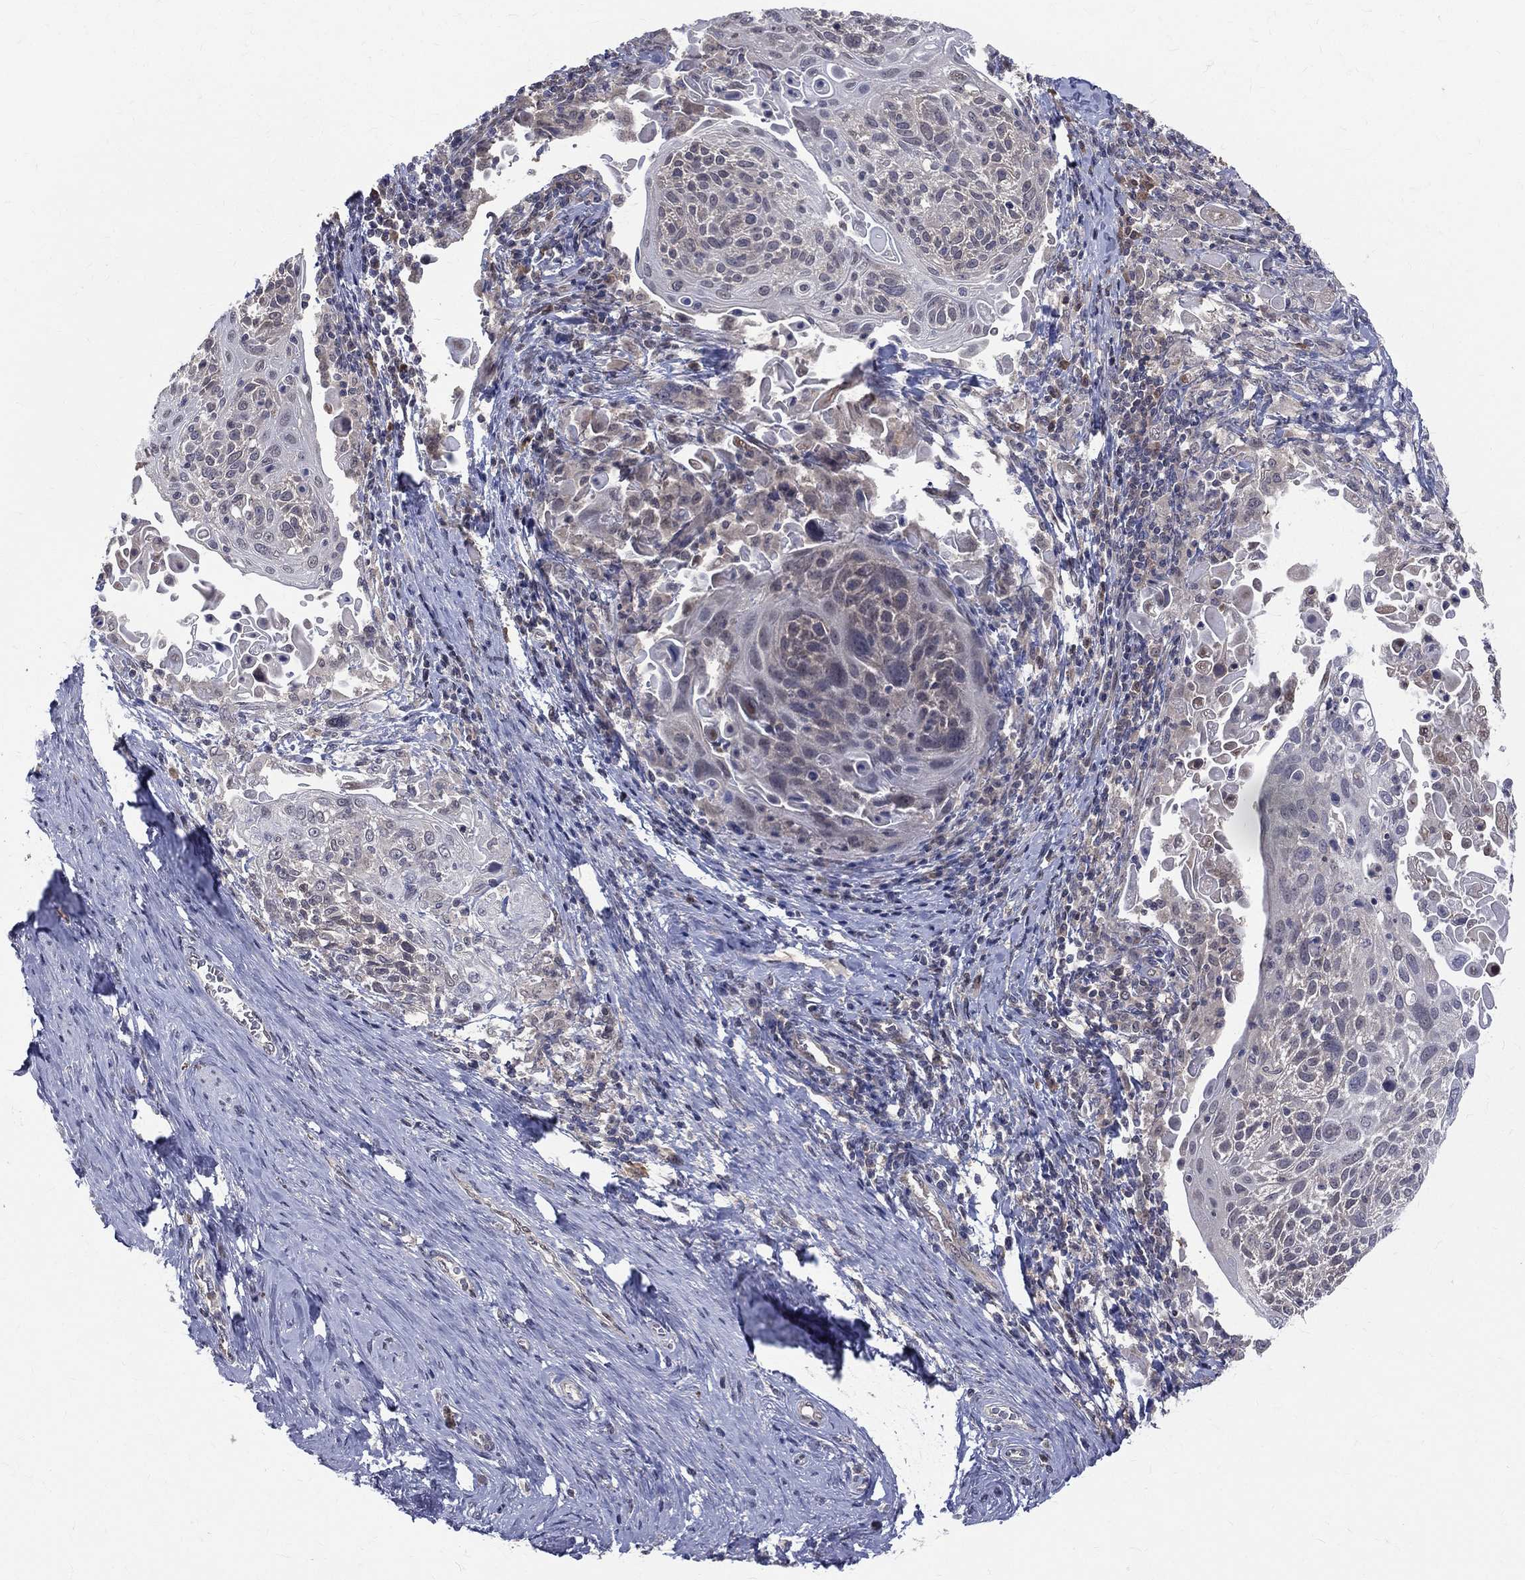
{"staining": {"intensity": "negative", "quantity": "none", "location": "none"}, "tissue": "cervical cancer", "cell_type": "Tumor cells", "image_type": "cancer", "snomed": [{"axis": "morphology", "description": "Squamous cell carcinoma, NOS"}, {"axis": "topography", "description": "Cervix"}], "caption": "Immunohistochemistry (IHC) of cervical cancer shows no positivity in tumor cells. (Brightfield microscopy of DAB (3,3'-diaminobenzidine) immunohistochemistry at high magnification).", "gene": "DLG4", "patient": {"sex": "female", "age": 61}}